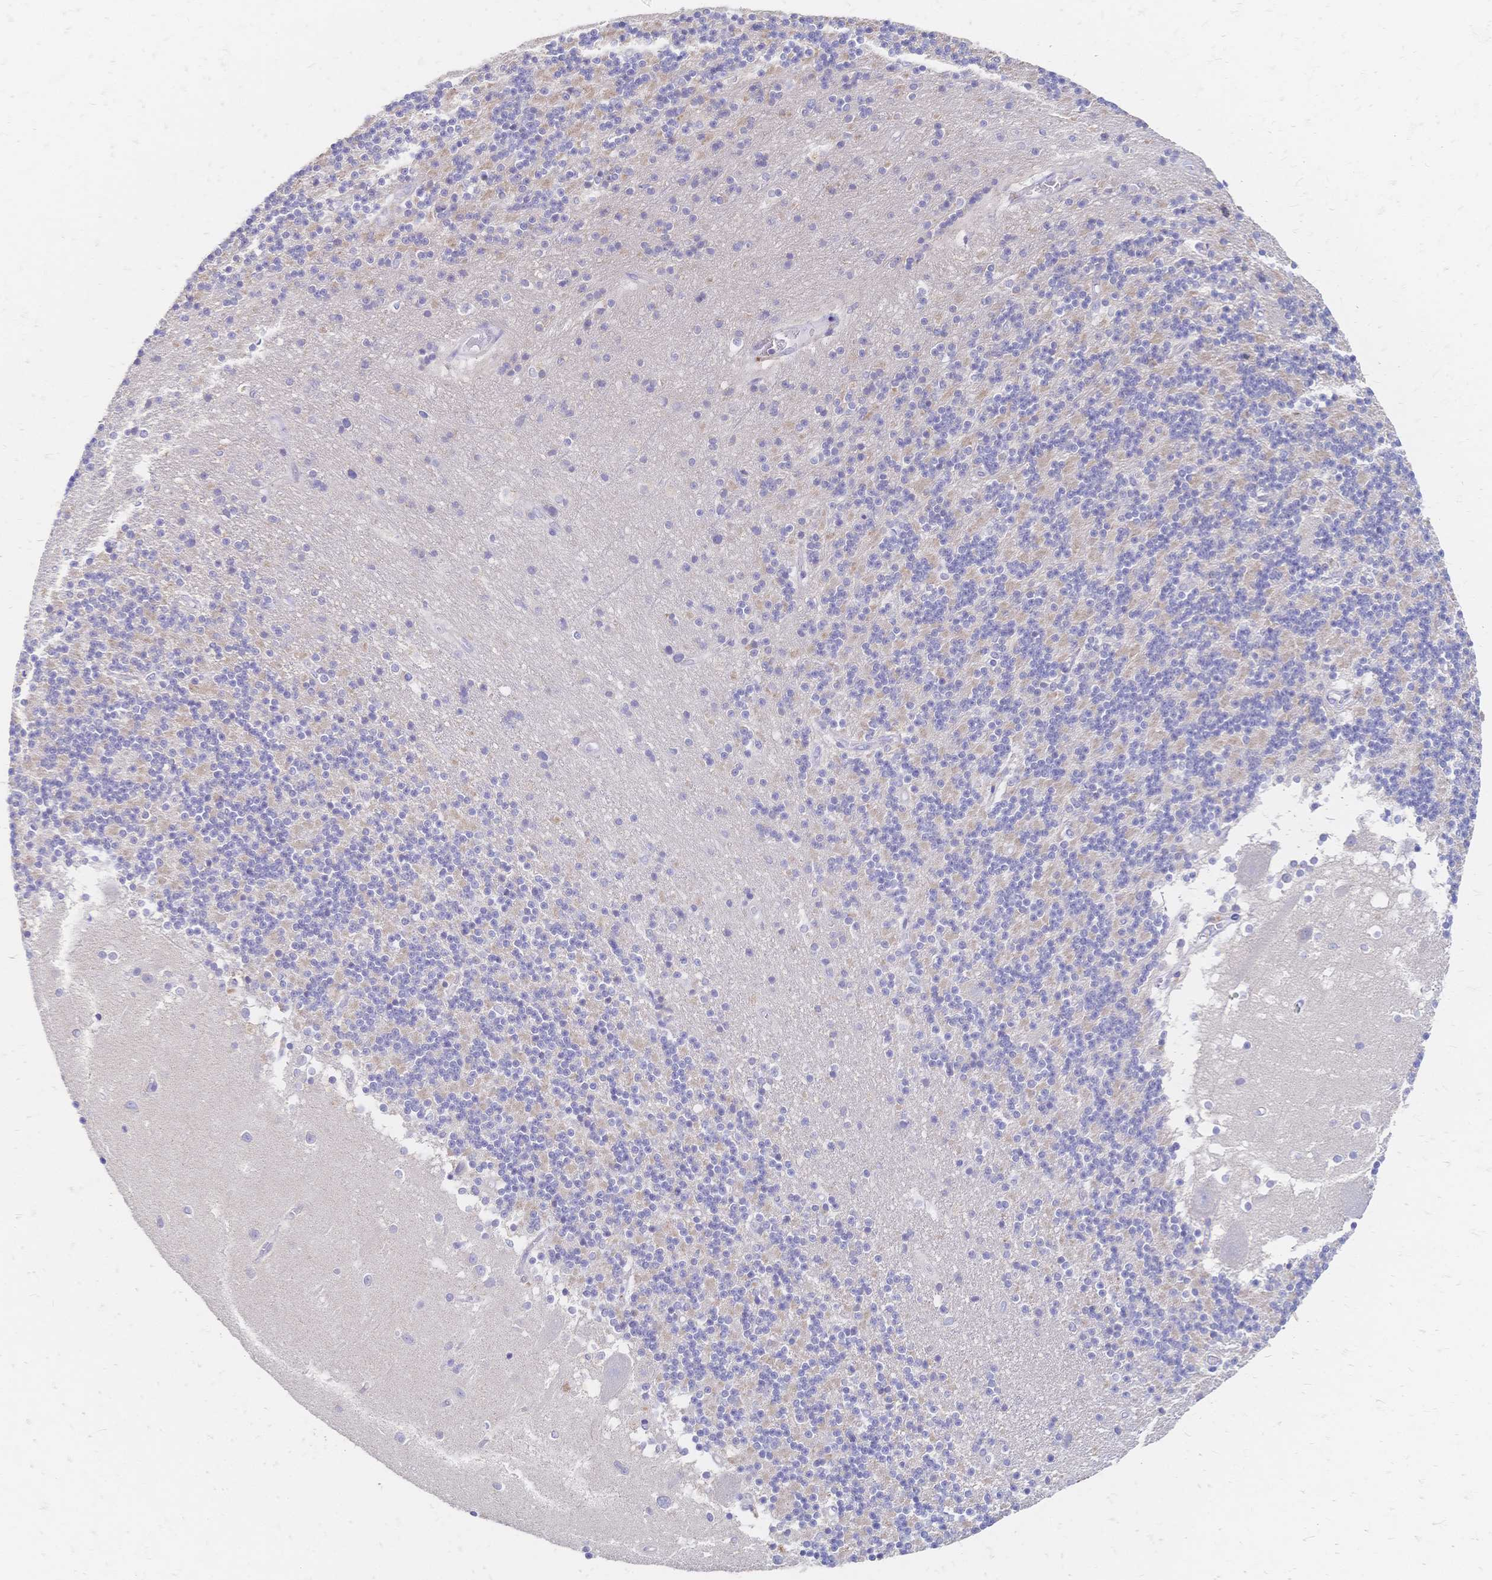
{"staining": {"intensity": "negative", "quantity": "none", "location": "none"}, "tissue": "cerebellum", "cell_type": "Cells in granular layer", "image_type": "normal", "snomed": [{"axis": "morphology", "description": "Normal tissue, NOS"}, {"axis": "topography", "description": "Cerebellum"}], "caption": "A high-resolution photomicrograph shows immunohistochemistry staining of benign cerebellum, which reveals no significant staining in cells in granular layer.", "gene": "VWC2L", "patient": {"sex": "male", "age": 54}}